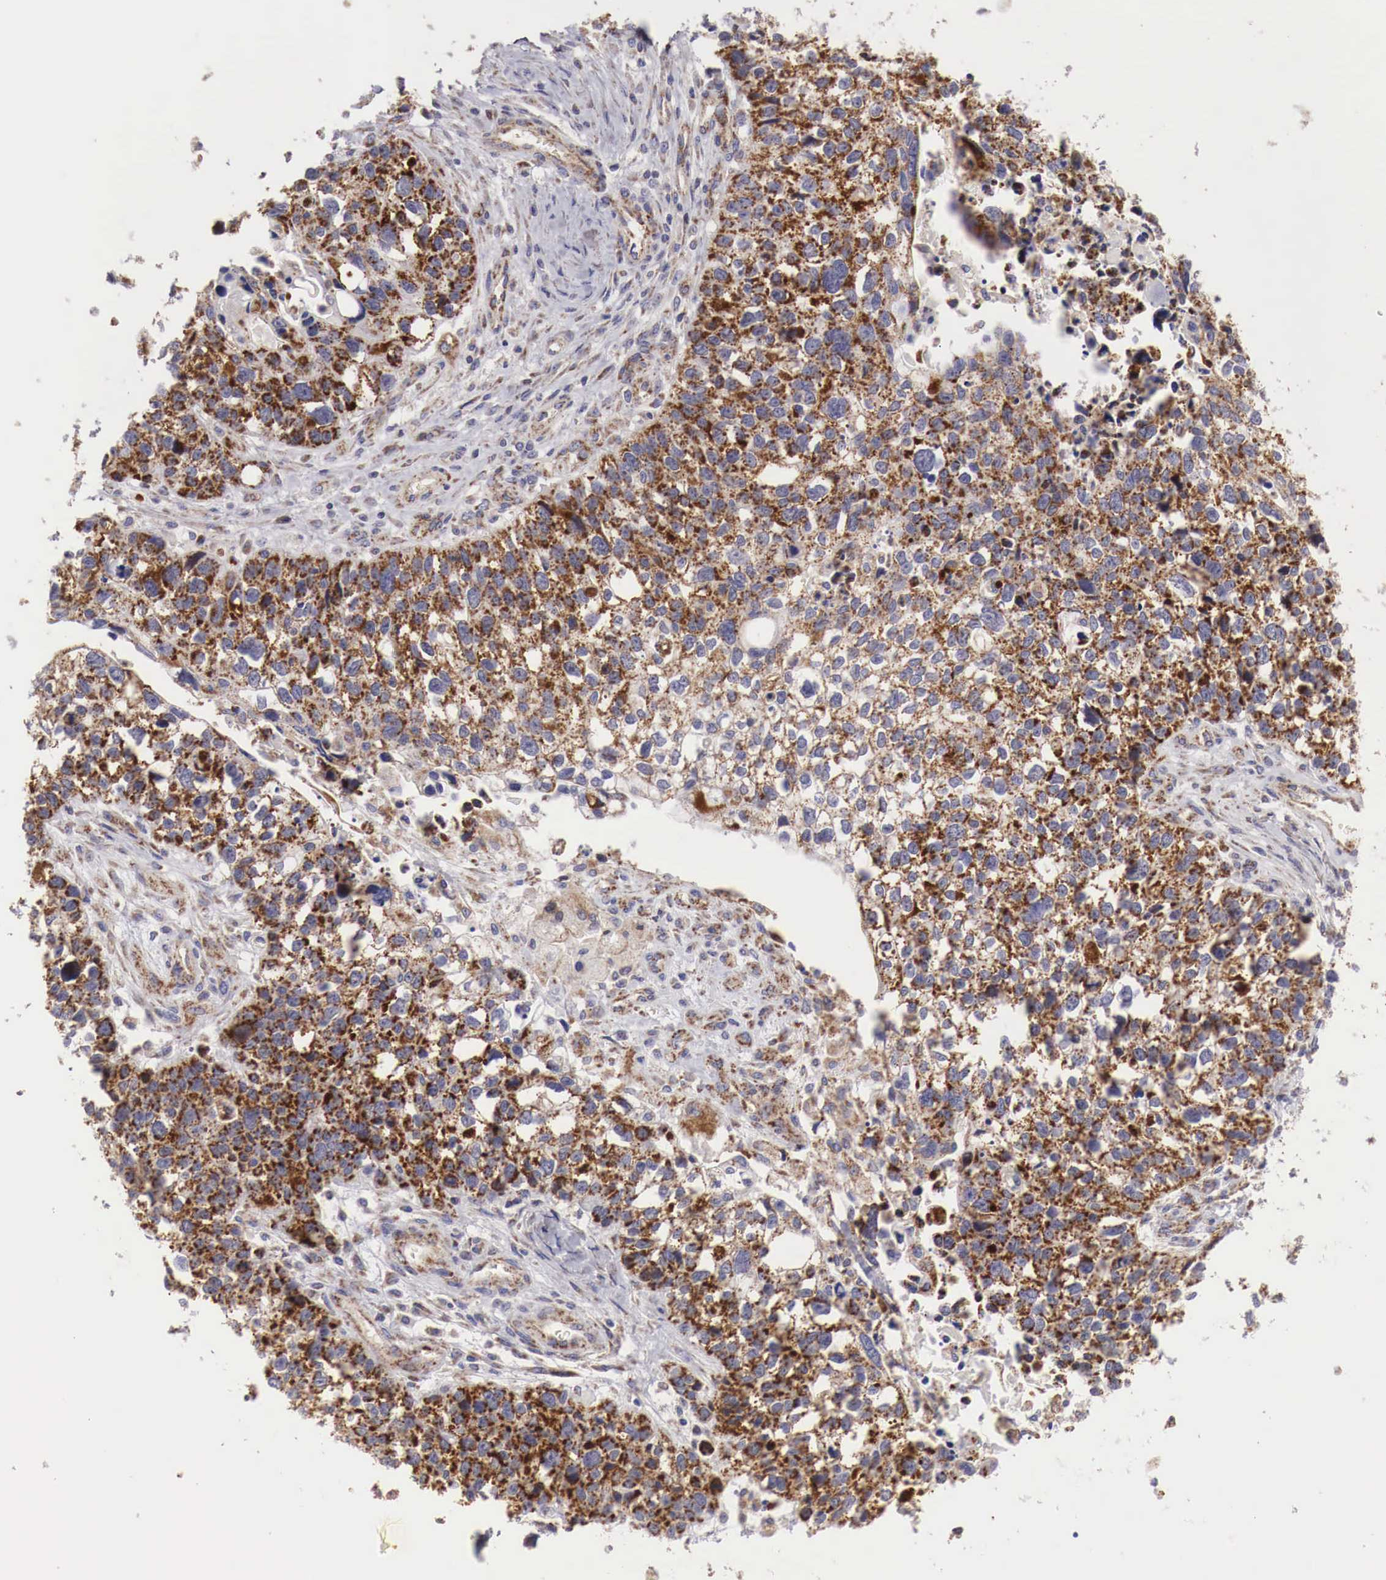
{"staining": {"intensity": "strong", "quantity": ">75%", "location": "cytoplasmic/membranous"}, "tissue": "lung cancer", "cell_type": "Tumor cells", "image_type": "cancer", "snomed": [{"axis": "morphology", "description": "Squamous cell carcinoma, NOS"}, {"axis": "topography", "description": "Lymph node"}, {"axis": "topography", "description": "Lung"}], "caption": "Strong cytoplasmic/membranous expression is present in about >75% of tumor cells in lung cancer (squamous cell carcinoma).", "gene": "XPNPEP3", "patient": {"sex": "male", "age": 74}}